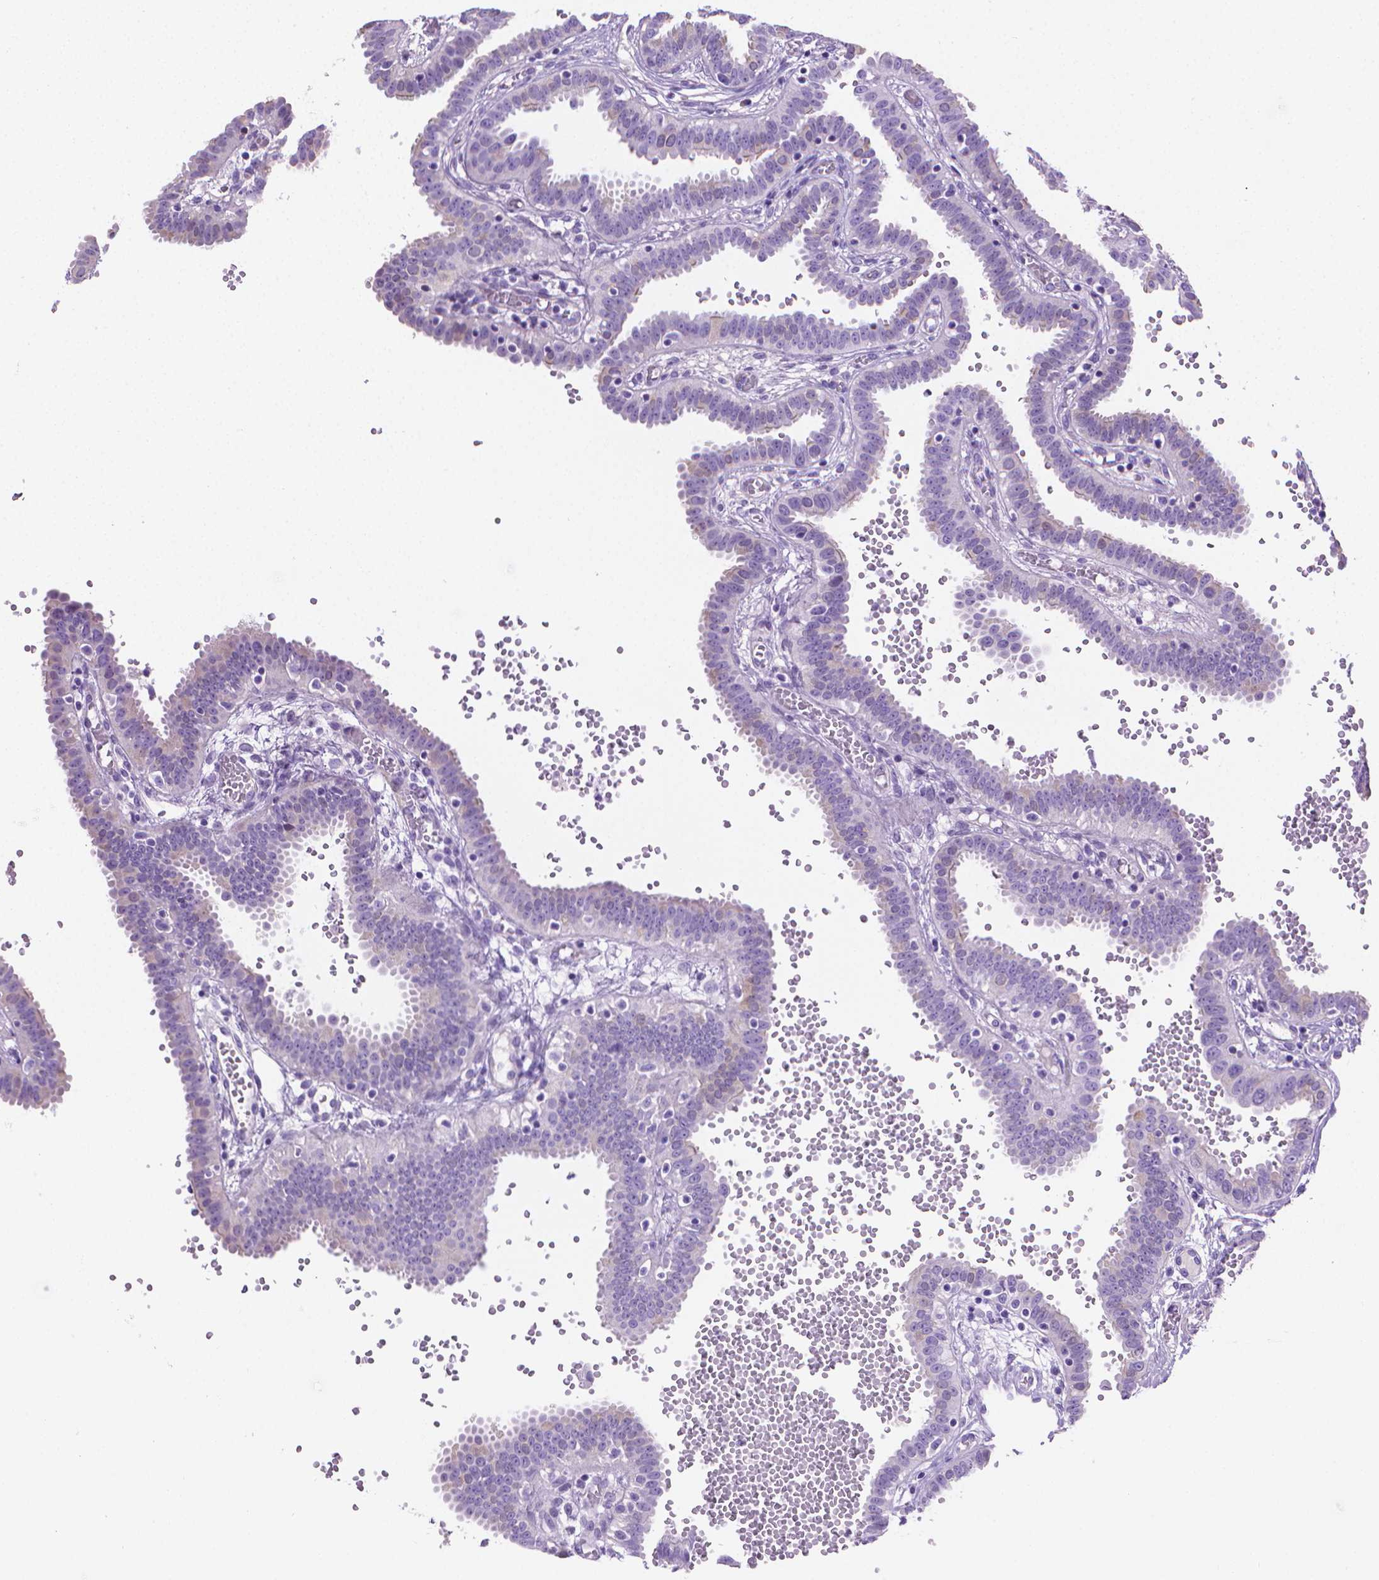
{"staining": {"intensity": "negative", "quantity": "none", "location": "none"}, "tissue": "fallopian tube", "cell_type": "Glandular cells", "image_type": "normal", "snomed": [{"axis": "morphology", "description": "Normal tissue, NOS"}, {"axis": "topography", "description": "Fallopian tube"}], "caption": "The histopathology image shows no significant staining in glandular cells of fallopian tube.", "gene": "PNMA2", "patient": {"sex": "female", "age": 37}}